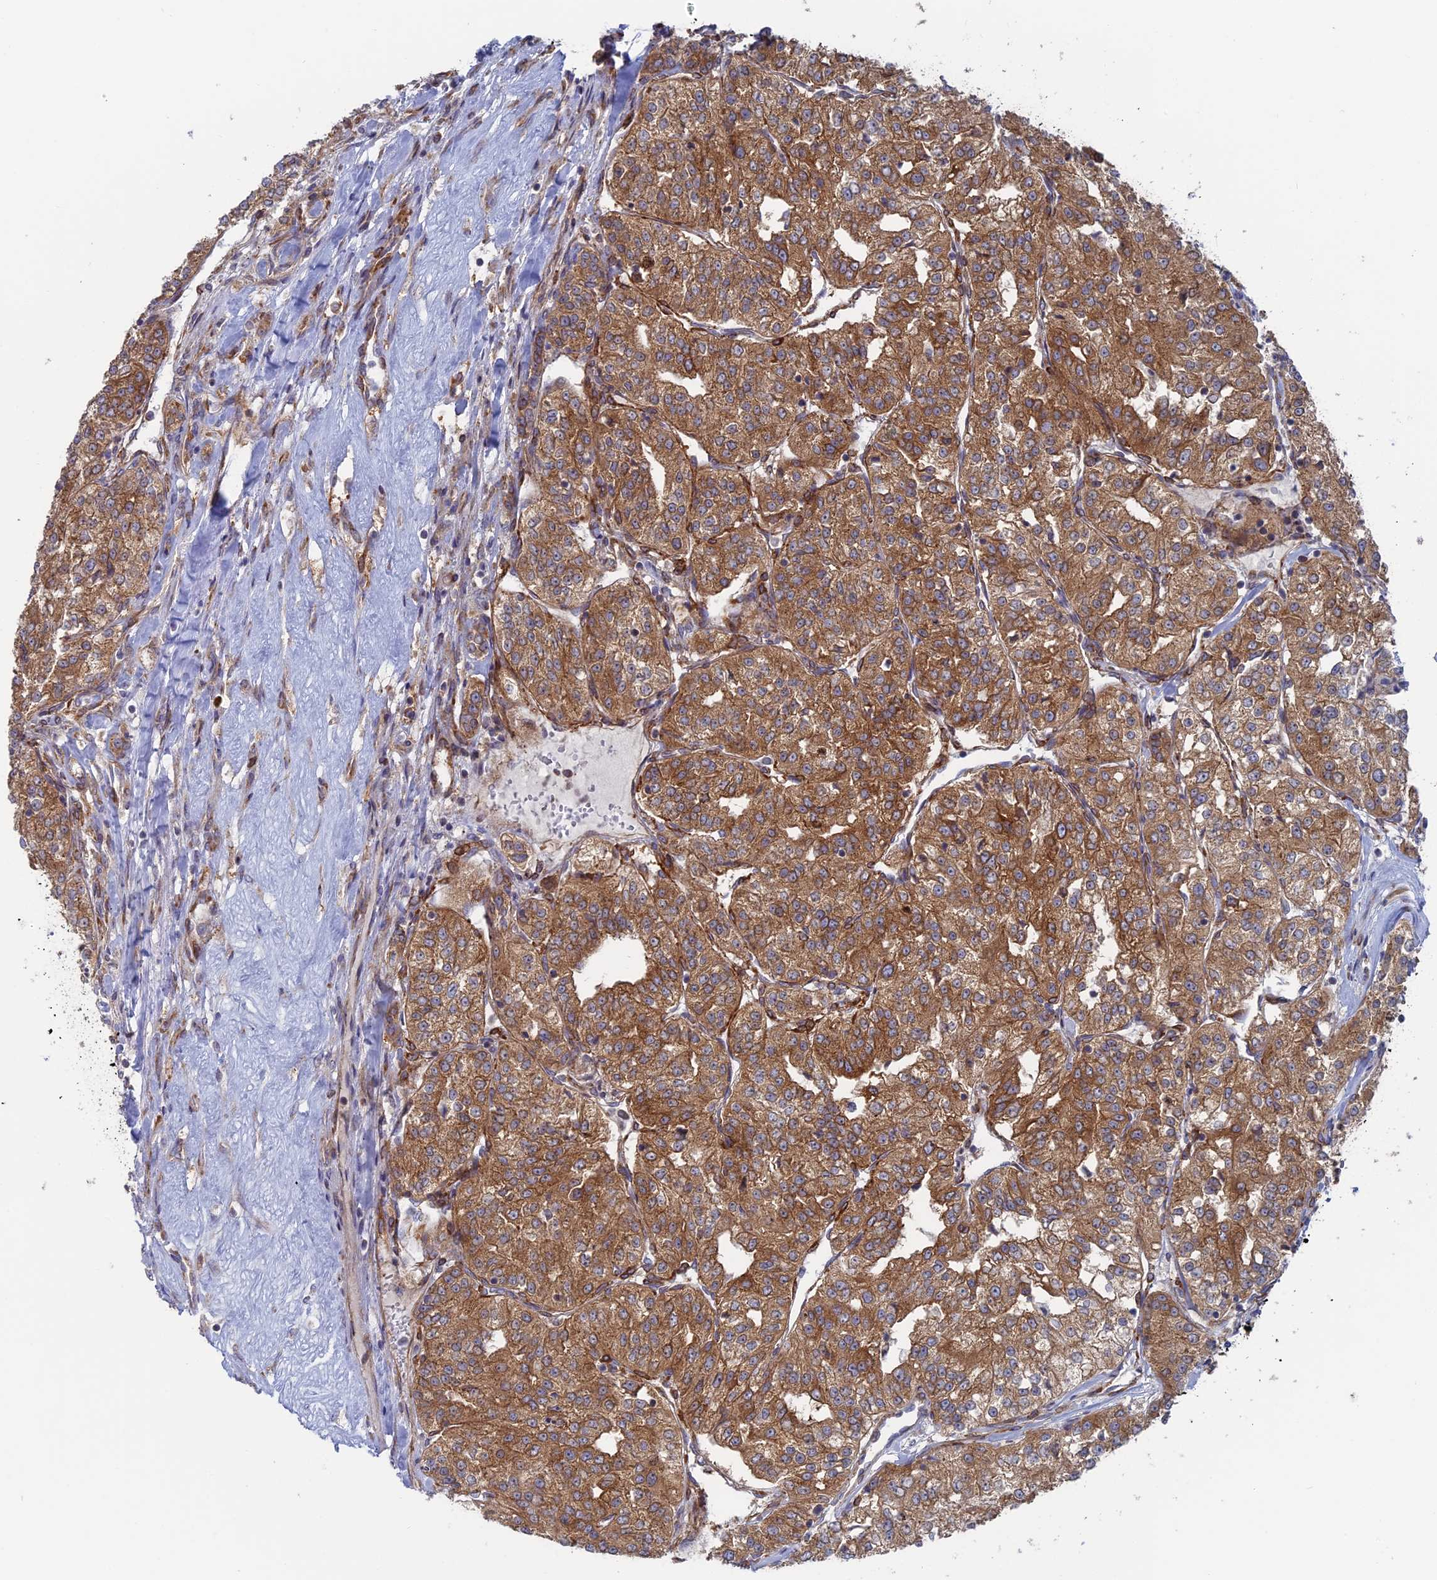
{"staining": {"intensity": "moderate", "quantity": ">75%", "location": "cytoplasmic/membranous"}, "tissue": "renal cancer", "cell_type": "Tumor cells", "image_type": "cancer", "snomed": [{"axis": "morphology", "description": "Adenocarcinoma, NOS"}, {"axis": "topography", "description": "Kidney"}], "caption": "The photomicrograph demonstrates staining of renal cancer, revealing moderate cytoplasmic/membranous protein staining (brown color) within tumor cells.", "gene": "TBC1D30", "patient": {"sex": "female", "age": 63}}